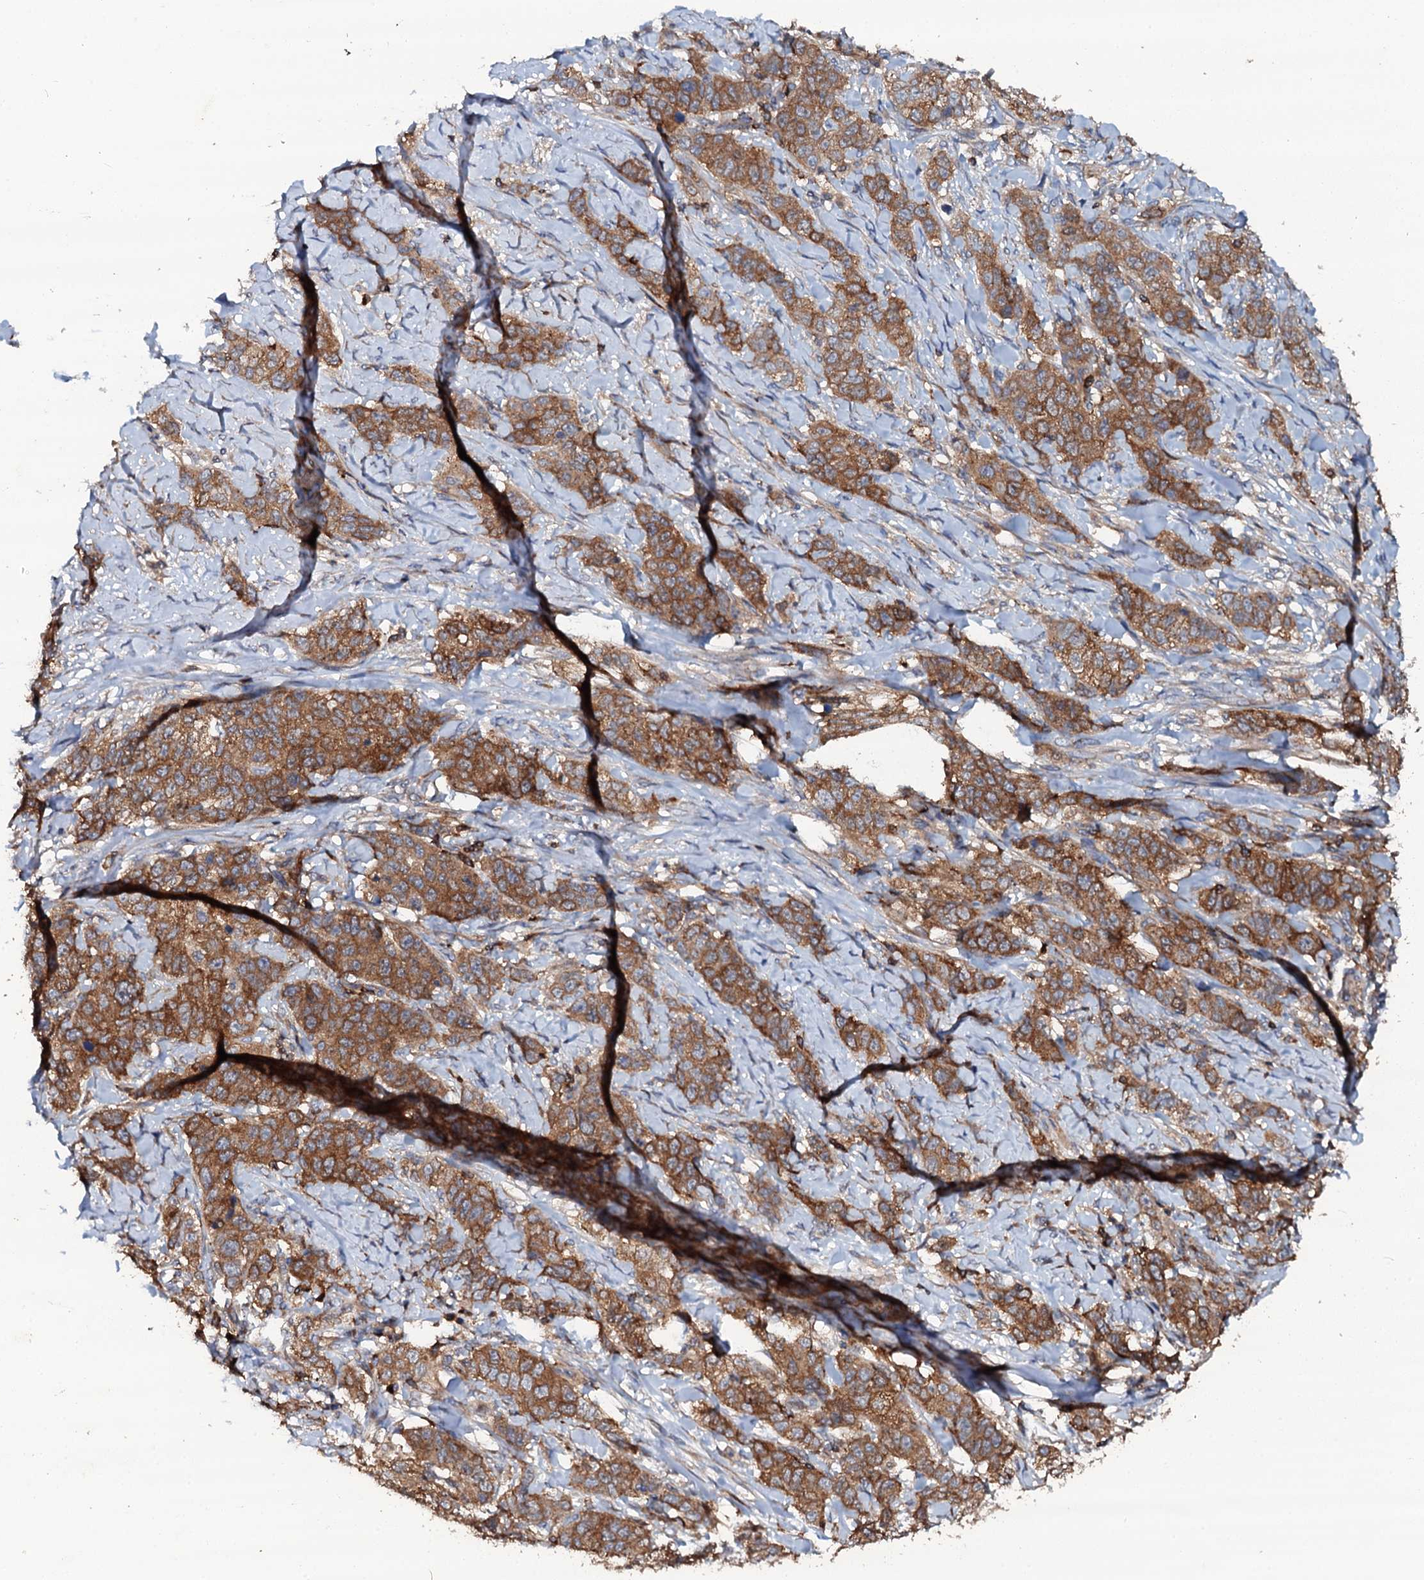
{"staining": {"intensity": "strong", "quantity": ">75%", "location": "cytoplasmic/membranous"}, "tissue": "stomach cancer", "cell_type": "Tumor cells", "image_type": "cancer", "snomed": [{"axis": "morphology", "description": "Adenocarcinoma, NOS"}, {"axis": "topography", "description": "Stomach"}], "caption": "The photomicrograph exhibits a brown stain indicating the presence of a protein in the cytoplasmic/membranous of tumor cells in stomach cancer (adenocarcinoma). The staining was performed using DAB (3,3'-diaminobenzidine), with brown indicating positive protein expression. Nuclei are stained blue with hematoxylin.", "gene": "GRK2", "patient": {"sex": "male", "age": 48}}